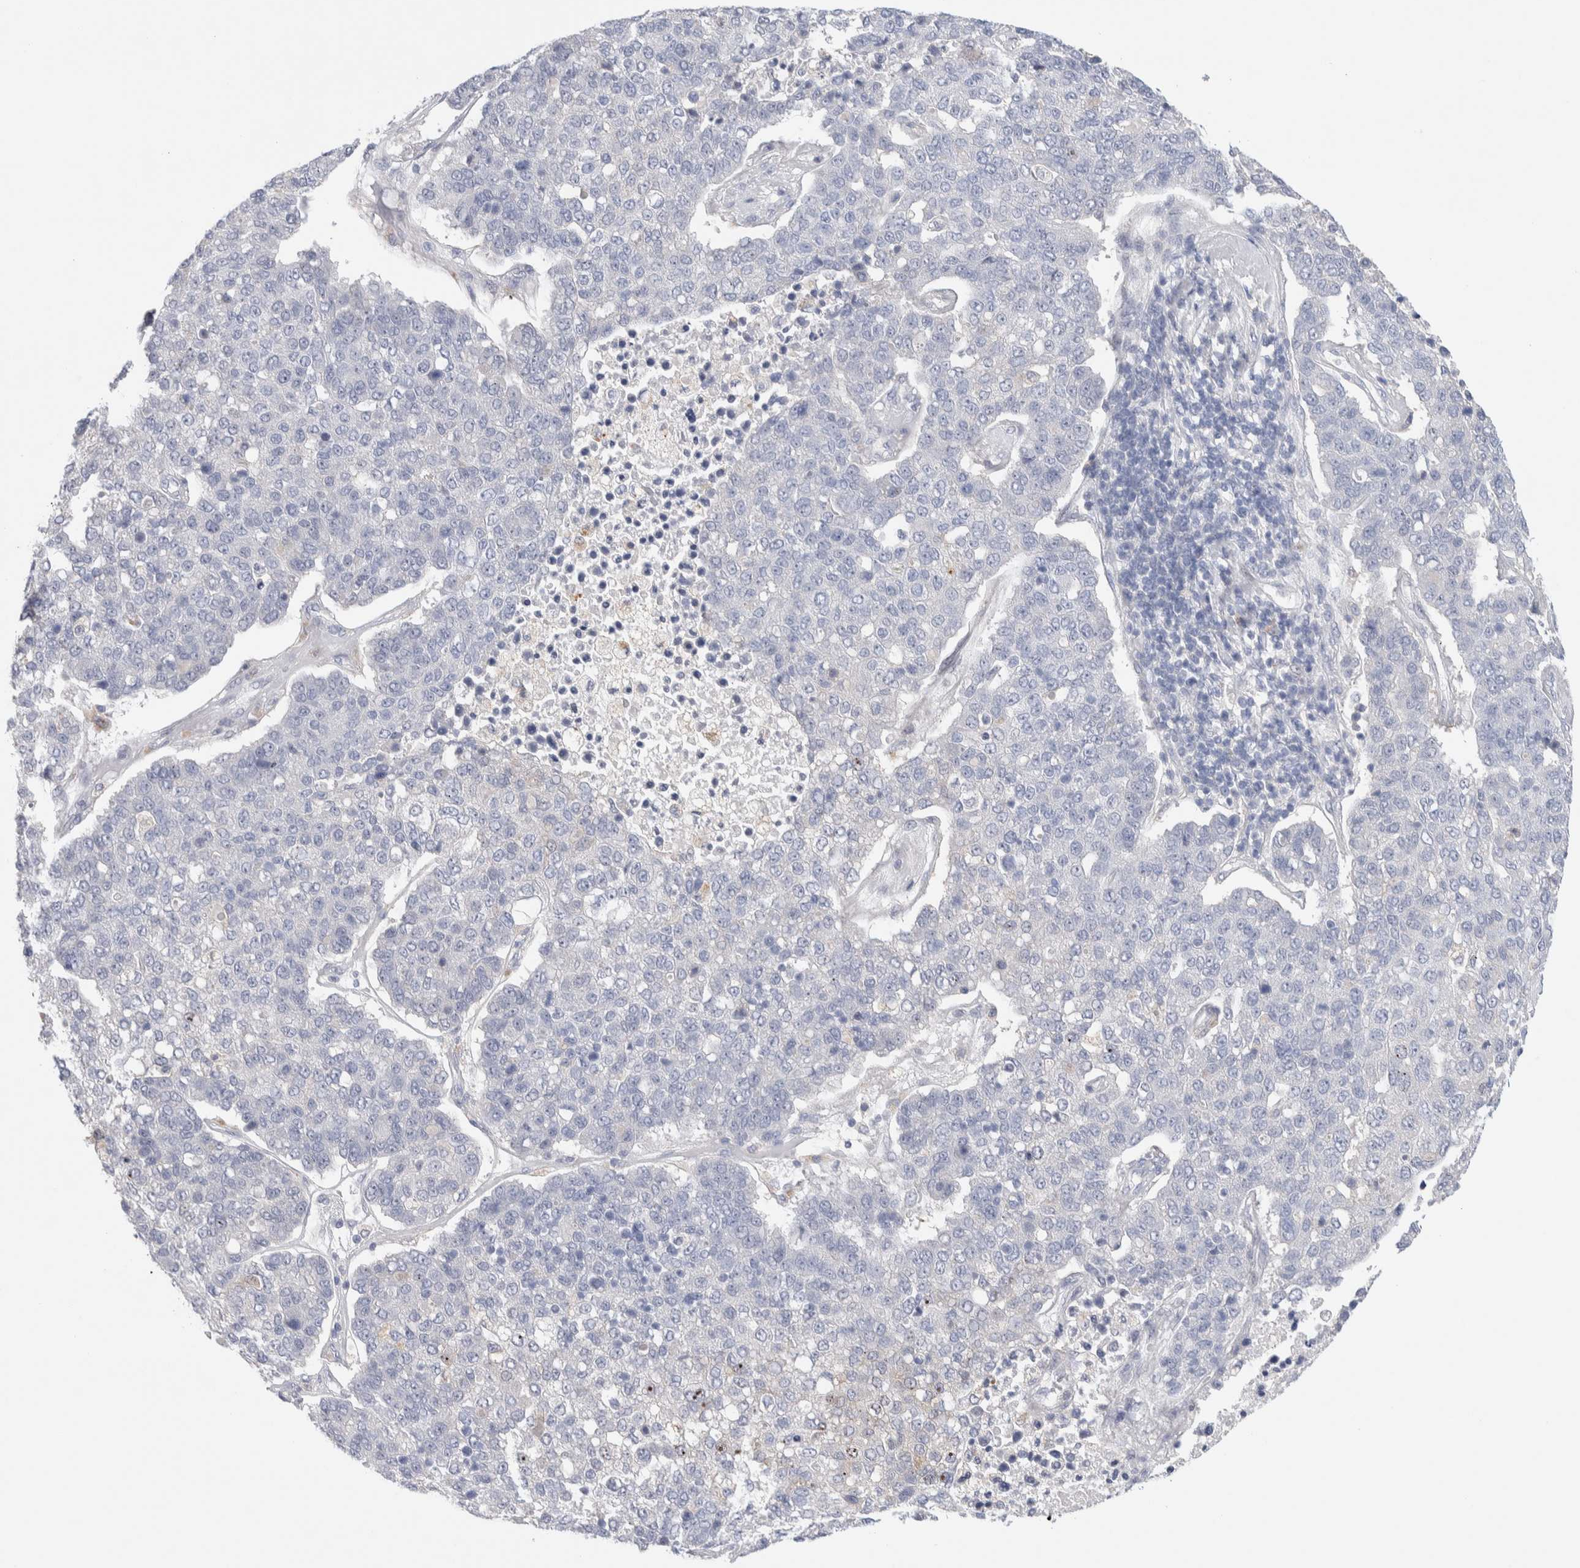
{"staining": {"intensity": "negative", "quantity": "none", "location": "none"}, "tissue": "pancreatic cancer", "cell_type": "Tumor cells", "image_type": "cancer", "snomed": [{"axis": "morphology", "description": "Adenocarcinoma, NOS"}, {"axis": "topography", "description": "Pancreas"}], "caption": "The IHC micrograph has no significant staining in tumor cells of pancreatic cancer (adenocarcinoma) tissue.", "gene": "DNAJB6", "patient": {"sex": "female", "age": 61}}